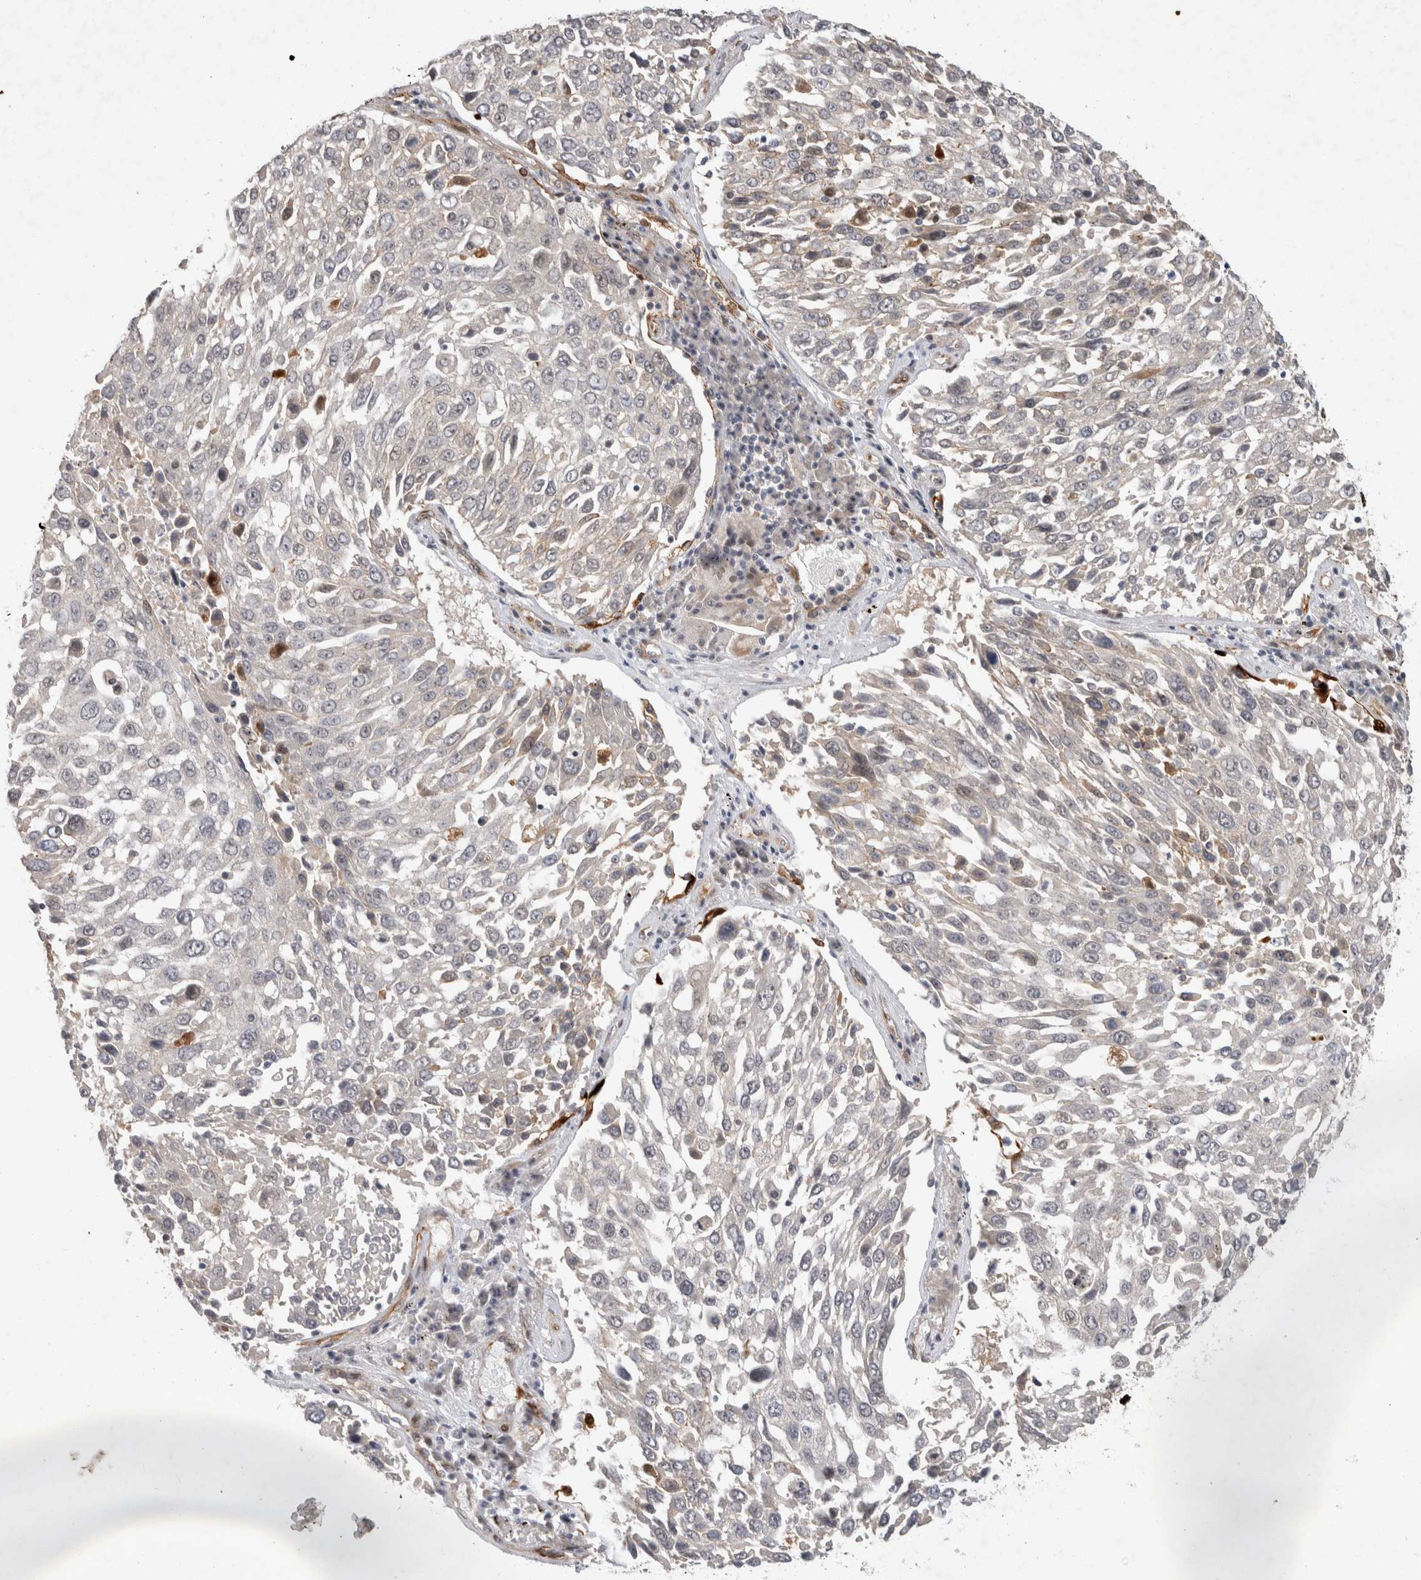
{"staining": {"intensity": "negative", "quantity": "none", "location": "none"}, "tissue": "lung cancer", "cell_type": "Tumor cells", "image_type": "cancer", "snomed": [{"axis": "morphology", "description": "Squamous cell carcinoma, NOS"}, {"axis": "topography", "description": "Lung"}], "caption": "Tumor cells show no significant expression in lung squamous cell carcinoma.", "gene": "CRISPLD1", "patient": {"sex": "male", "age": 65}}